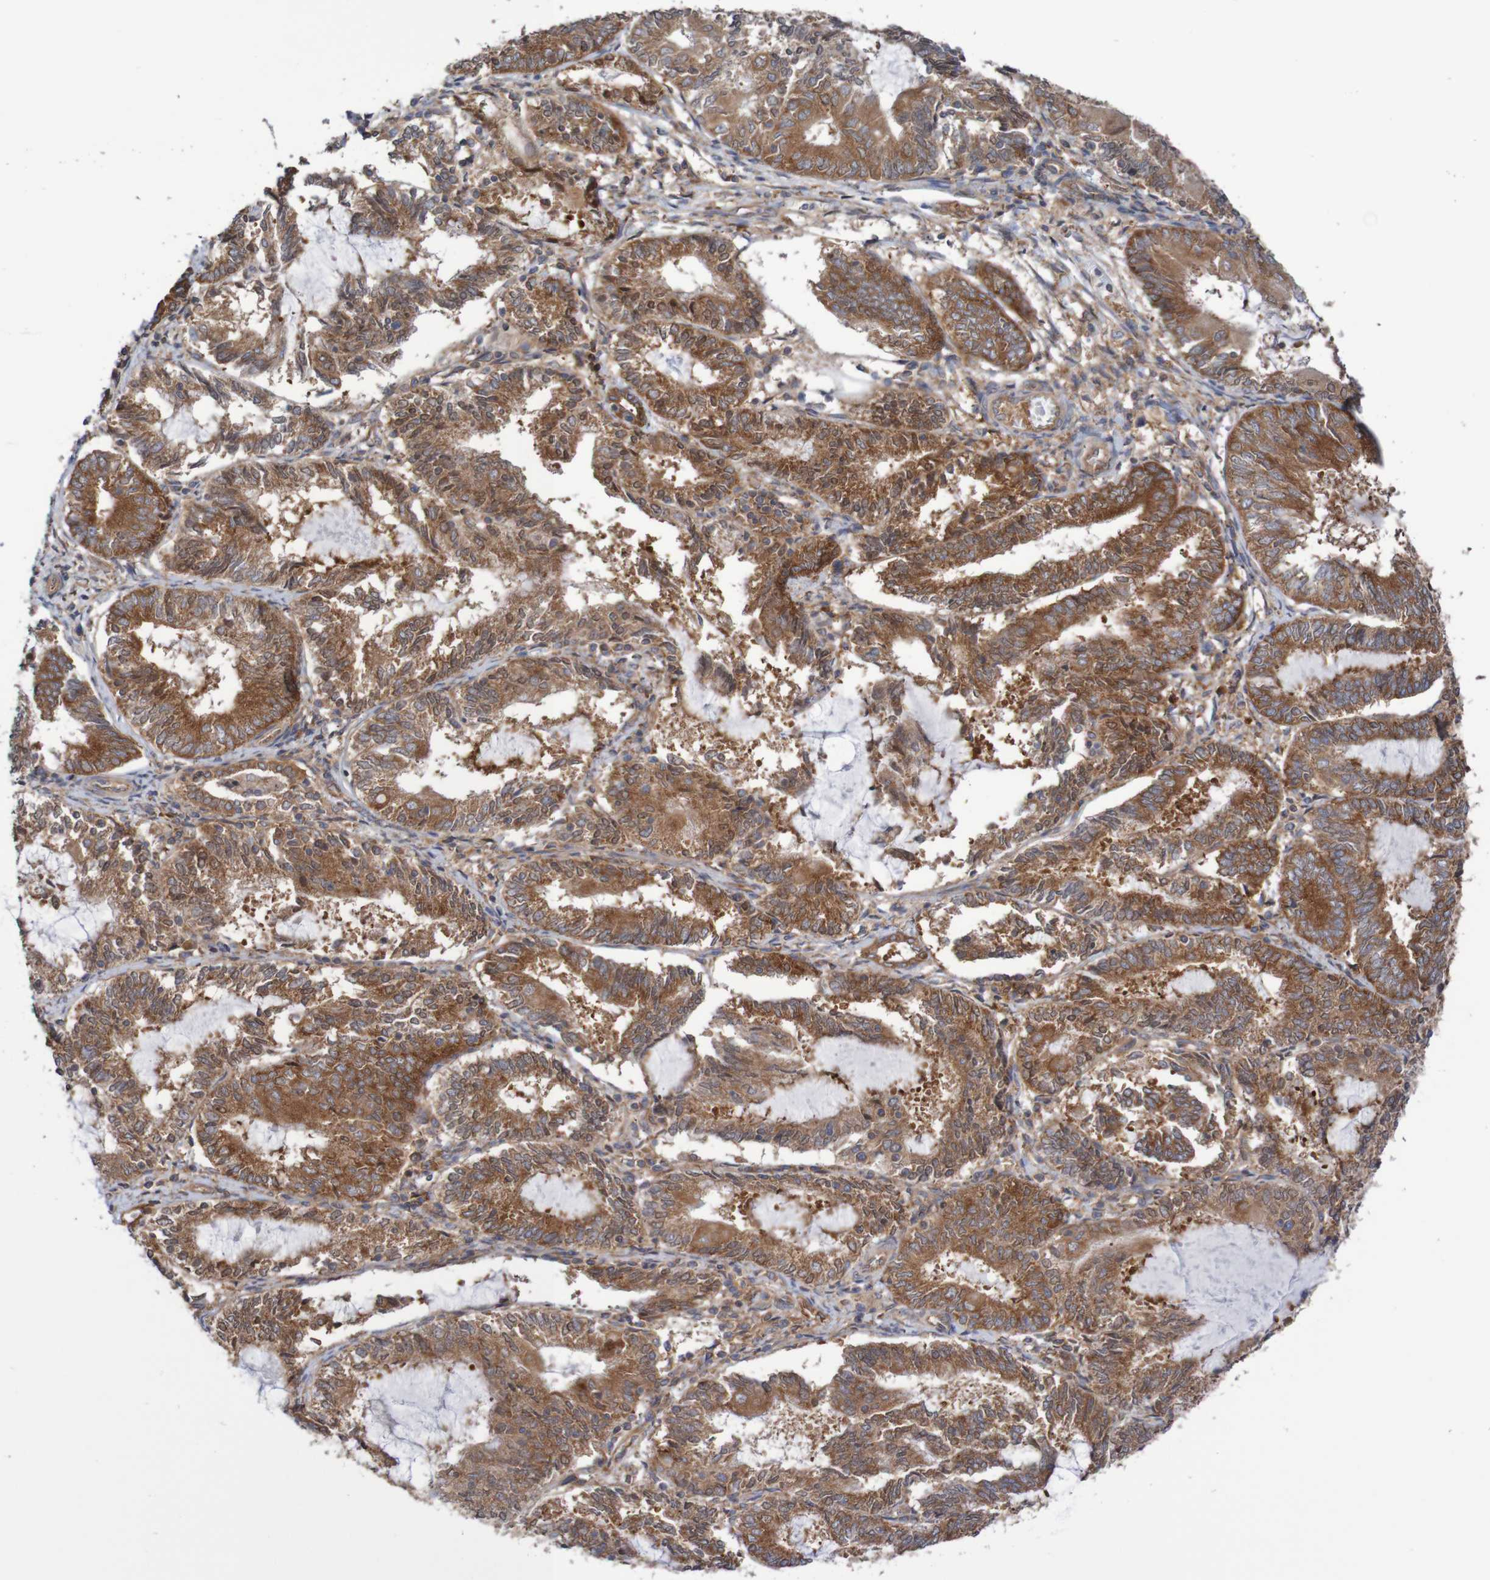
{"staining": {"intensity": "strong", "quantity": ">75%", "location": "cytoplasmic/membranous"}, "tissue": "endometrial cancer", "cell_type": "Tumor cells", "image_type": "cancer", "snomed": [{"axis": "morphology", "description": "Adenocarcinoma, NOS"}, {"axis": "topography", "description": "Endometrium"}], "caption": "Adenocarcinoma (endometrial) tissue reveals strong cytoplasmic/membranous positivity in about >75% of tumor cells, visualized by immunohistochemistry.", "gene": "LRRC47", "patient": {"sex": "female", "age": 81}}